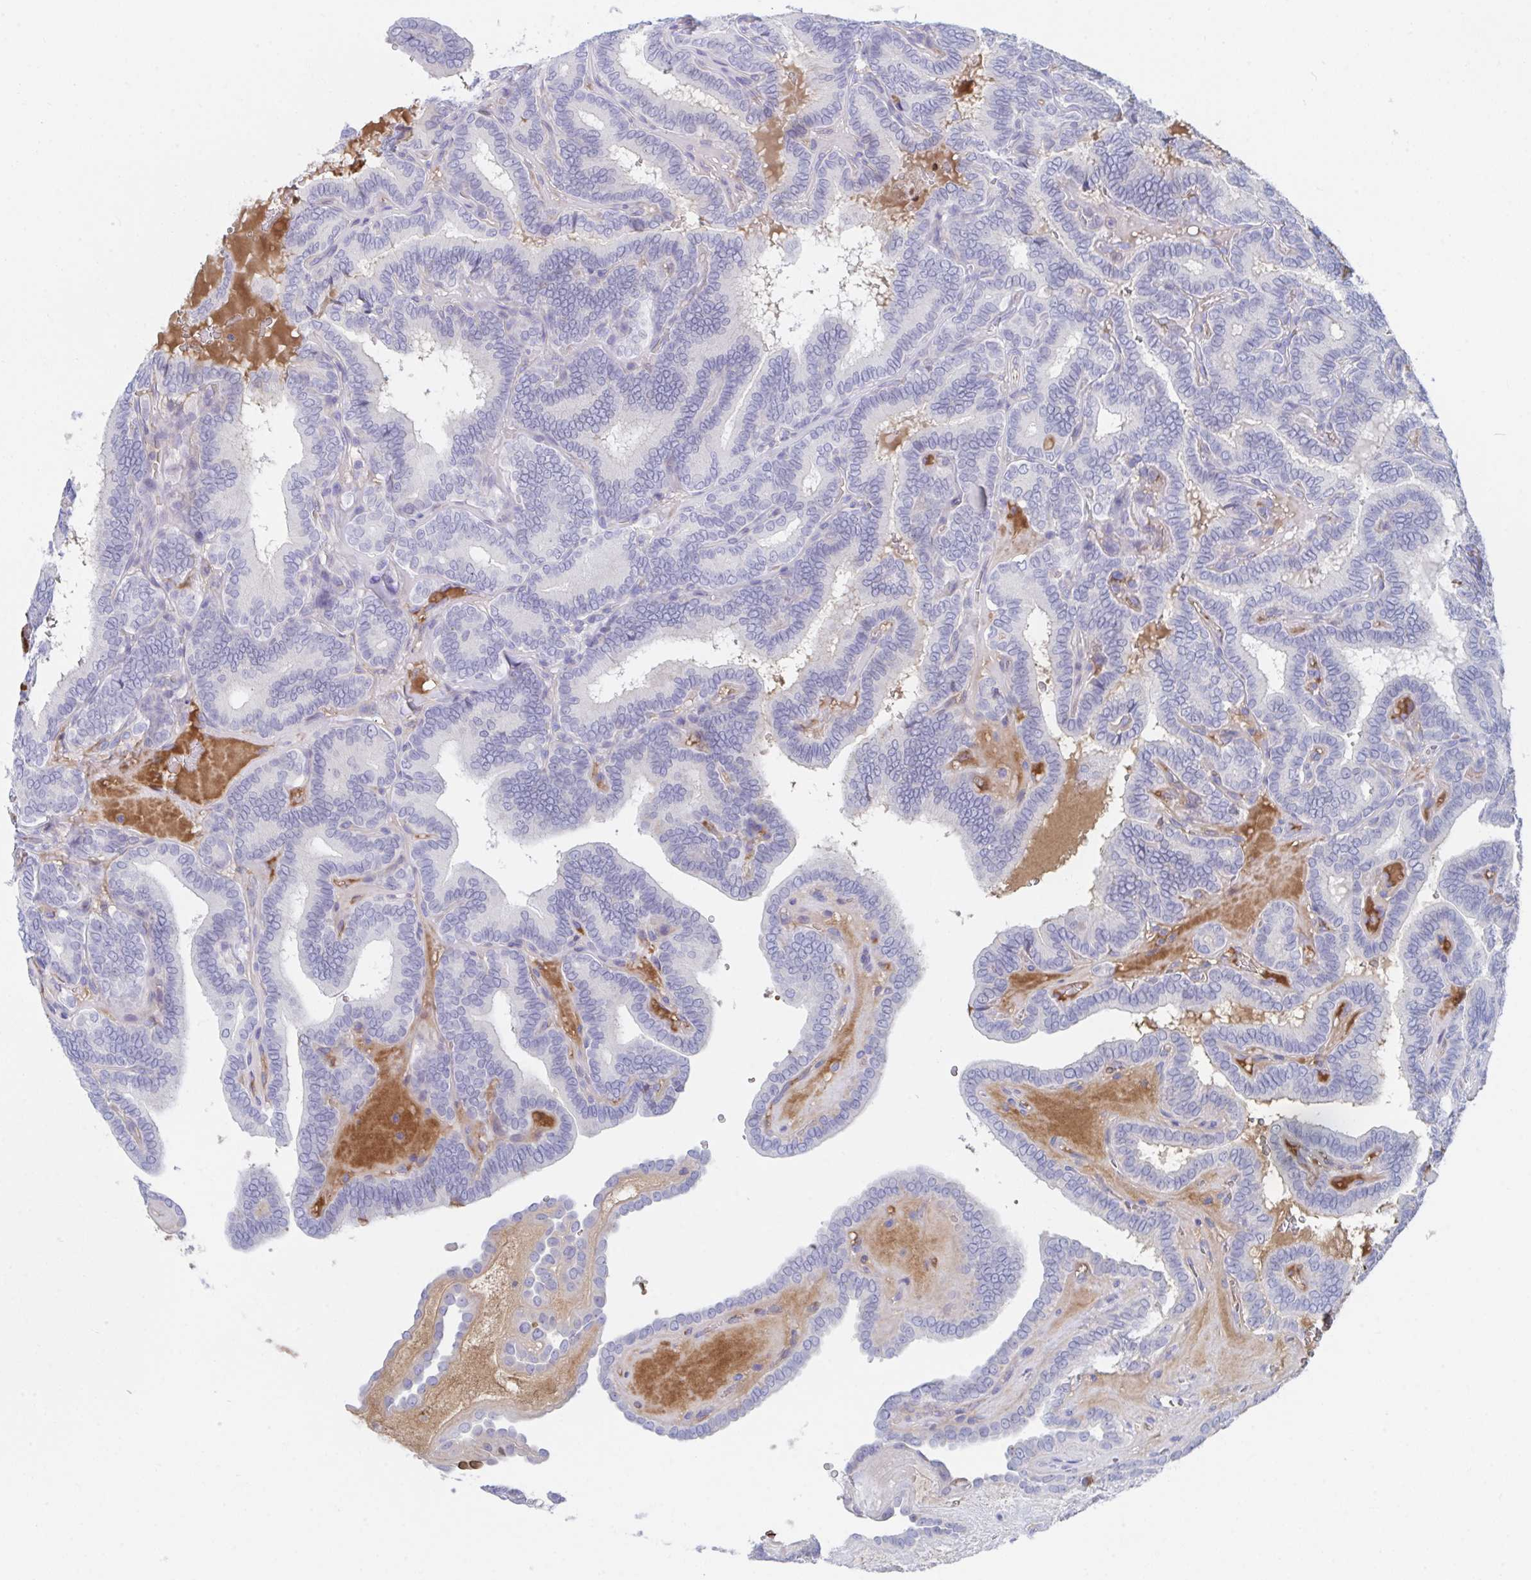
{"staining": {"intensity": "negative", "quantity": "none", "location": "none"}, "tissue": "thyroid cancer", "cell_type": "Tumor cells", "image_type": "cancer", "snomed": [{"axis": "morphology", "description": "Papillary adenocarcinoma, NOS"}, {"axis": "topography", "description": "Thyroid gland"}], "caption": "DAB (3,3'-diaminobenzidine) immunohistochemical staining of human papillary adenocarcinoma (thyroid) reveals no significant expression in tumor cells. Nuclei are stained in blue.", "gene": "TNFAIP6", "patient": {"sex": "female", "age": 21}}